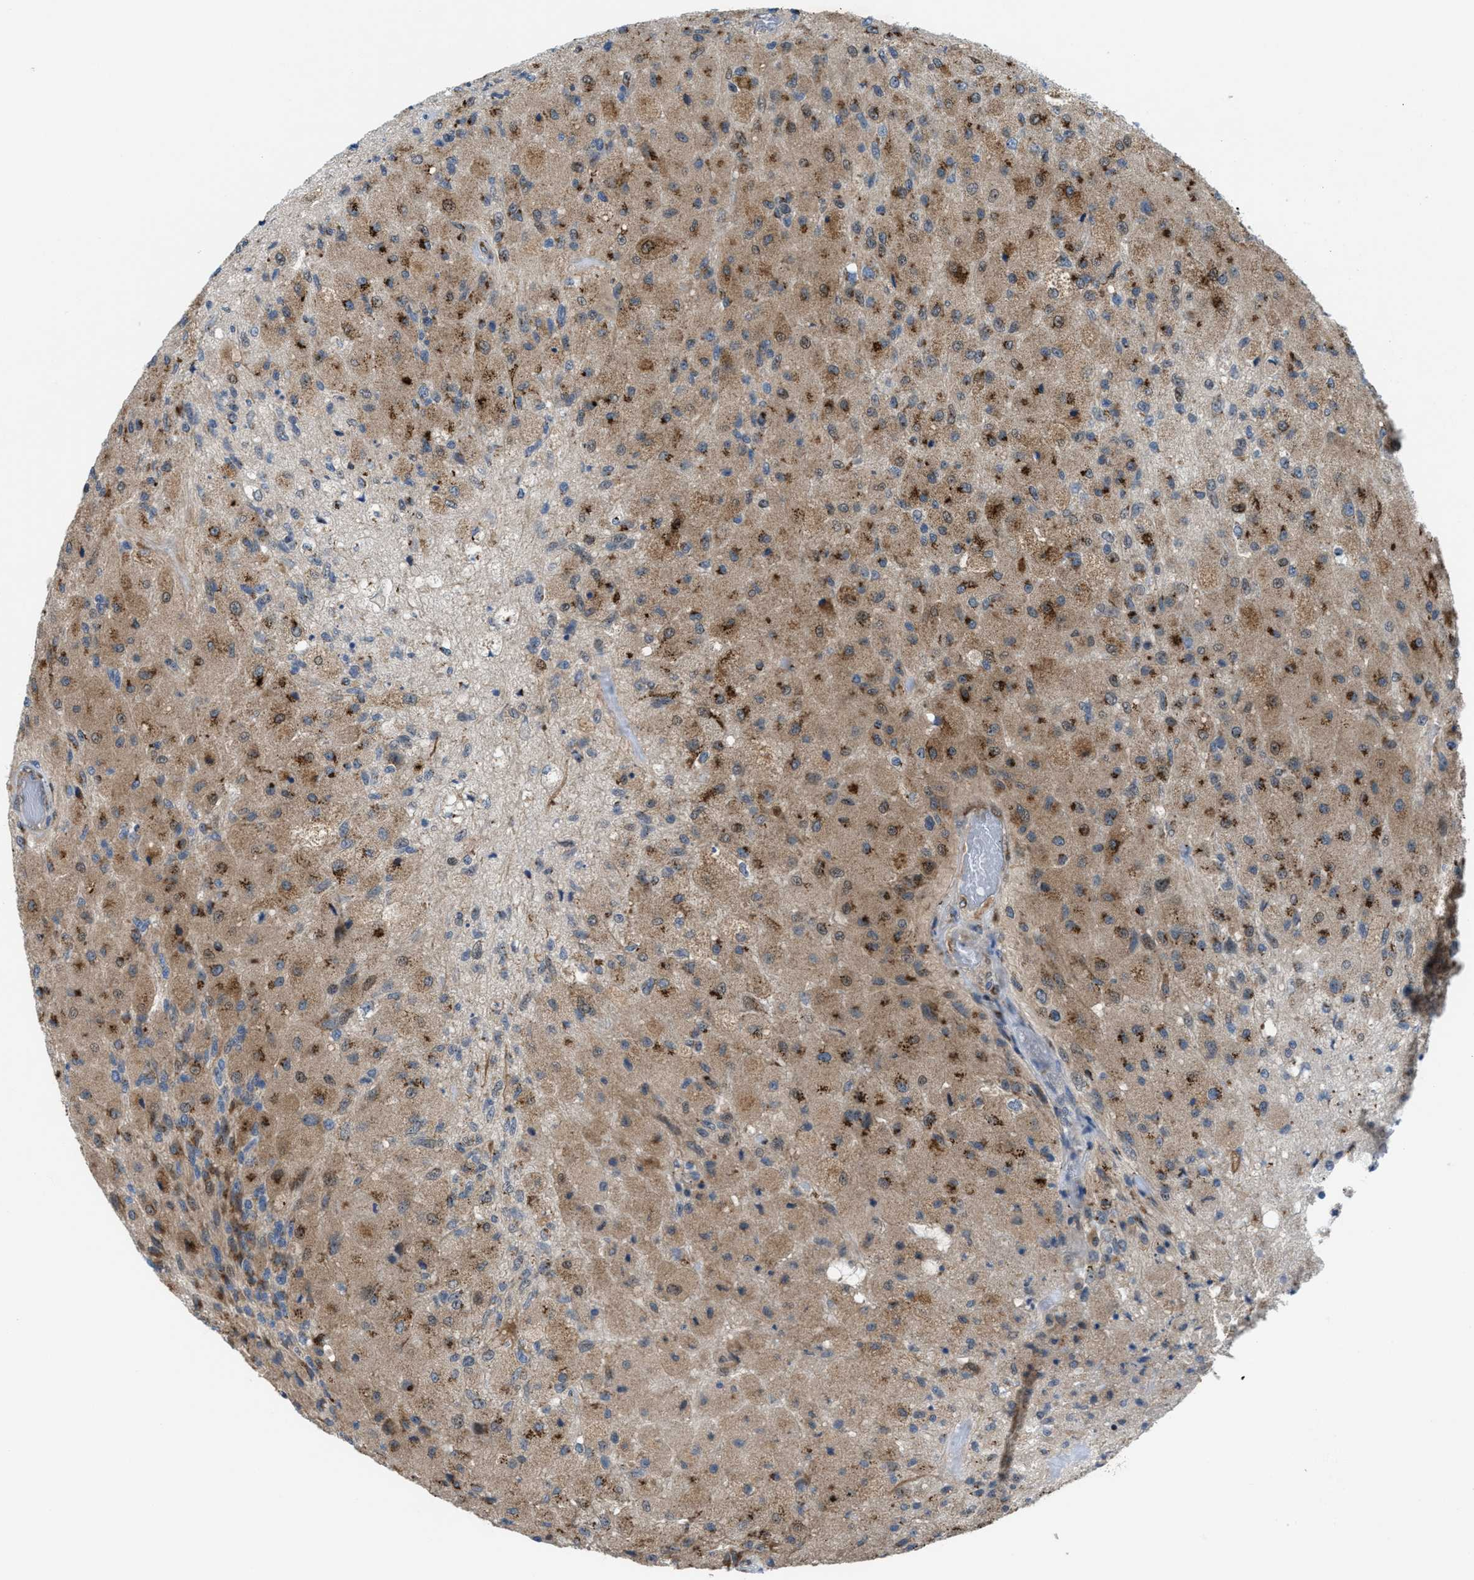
{"staining": {"intensity": "strong", "quantity": ">75%", "location": "cytoplasmic/membranous"}, "tissue": "glioma", "cell_type": "Tumor cells", "image_type": "cancer", "snomed": [{"axis": "morphology", "description": "Normal tissue, NOS"}, {"axis": "morphology", "description": "Glioma, malignant, High grade"}, {"axis": "topography", "description": "Cerebral cortex"}], "caption": "This is an image of IHC staining of high-grade glioma (malignant), which shows strong staining in the cytoplasmic/membranous of tumor cells.", "gene": "SLC38A10", "patient": {"sex": "male", "age": 77}}